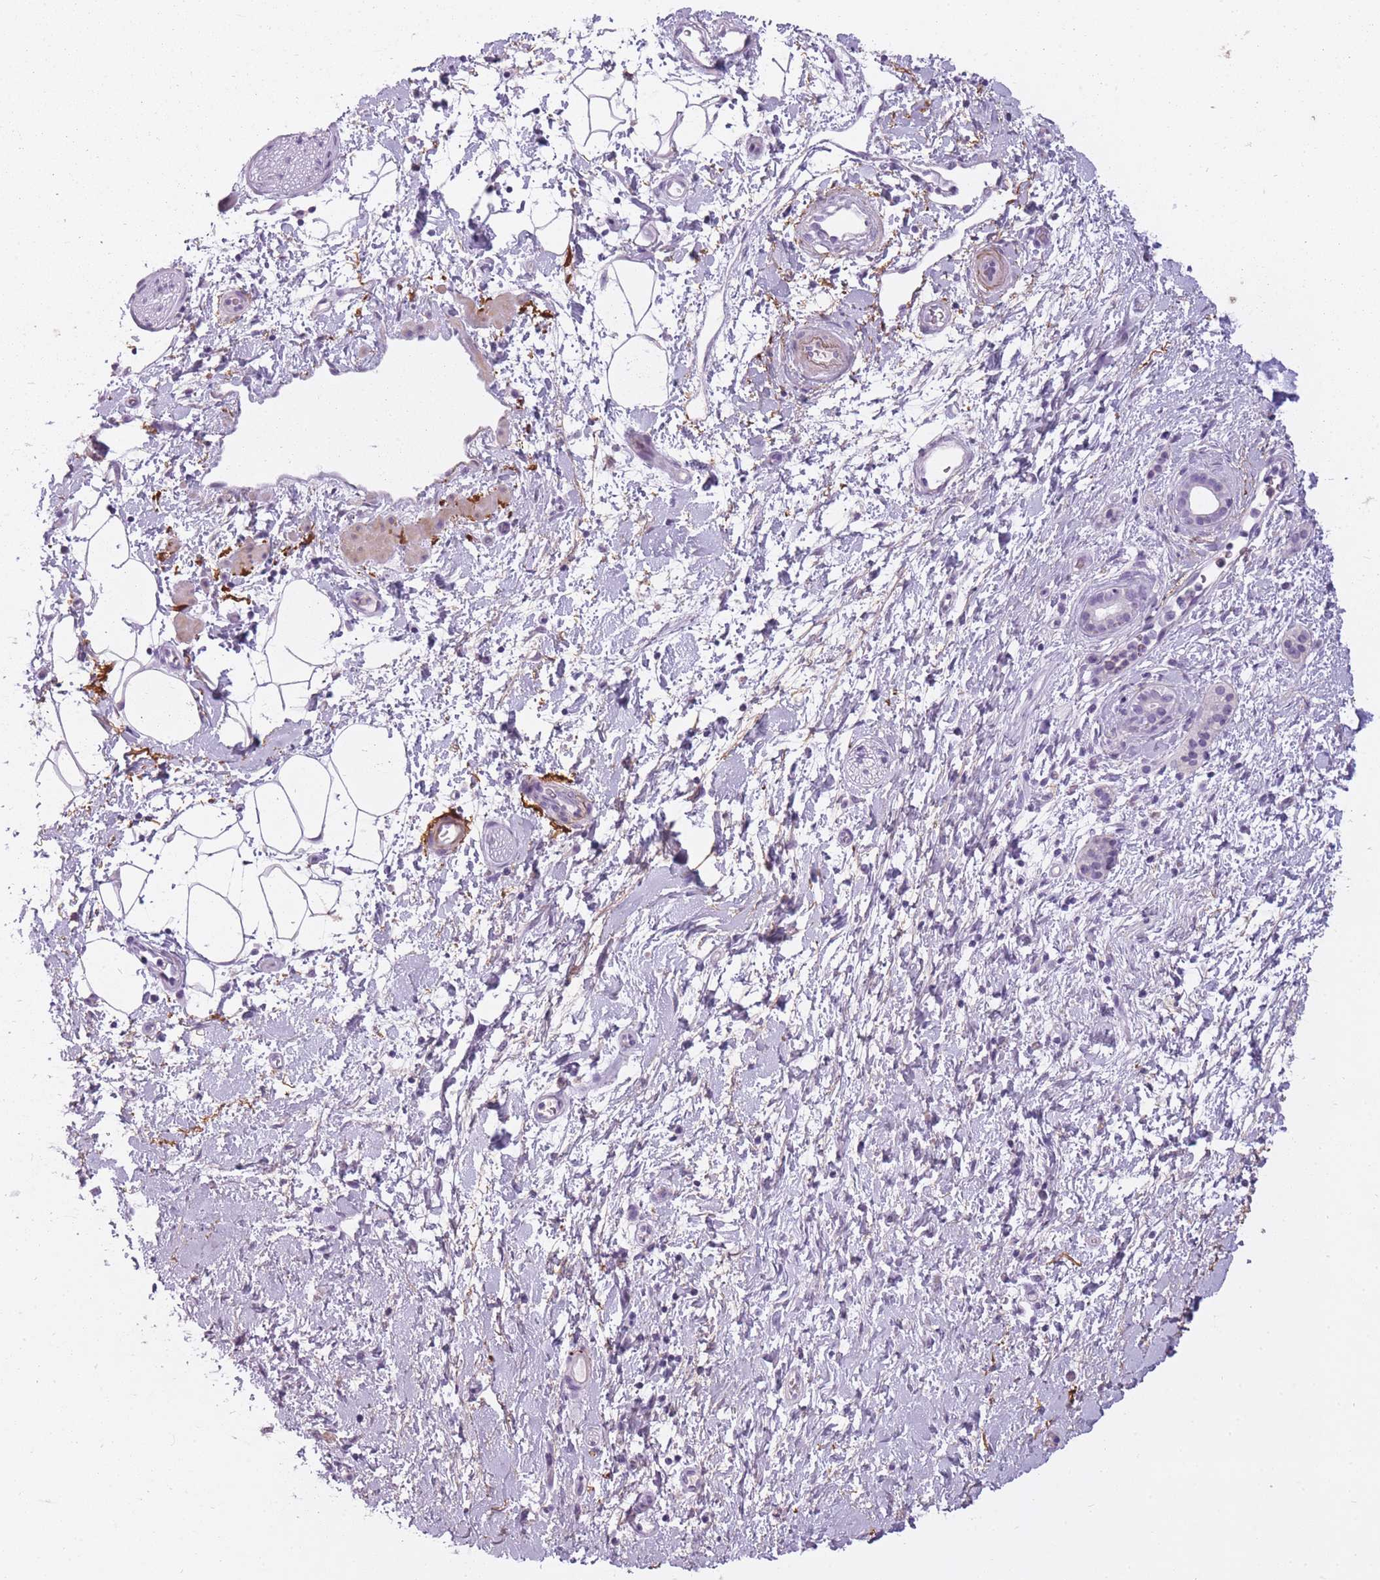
{"staining": {"intensity": "negative", "quantity": "none", "location": "none"}, "tissue": "adipose tissue", "cell_type": "Adipocytes", "image_type": "normal", "snomed": [{"axis": "morphology", "description": "Normal tissue, NOS"}, {"axis": "morphology", "description": "Adenocarcinoma, NOS"}, {"axis": "topography", "description": "Pancreas"}, {"axis": "topography", "description": "Peripheral nerve tissue"}], "caption": "Protein analysis of benign adipose tissue shows no significant staining in adipocytes.", "gene": "RFX4", "patient": {"sex": "female", "age": 77}}